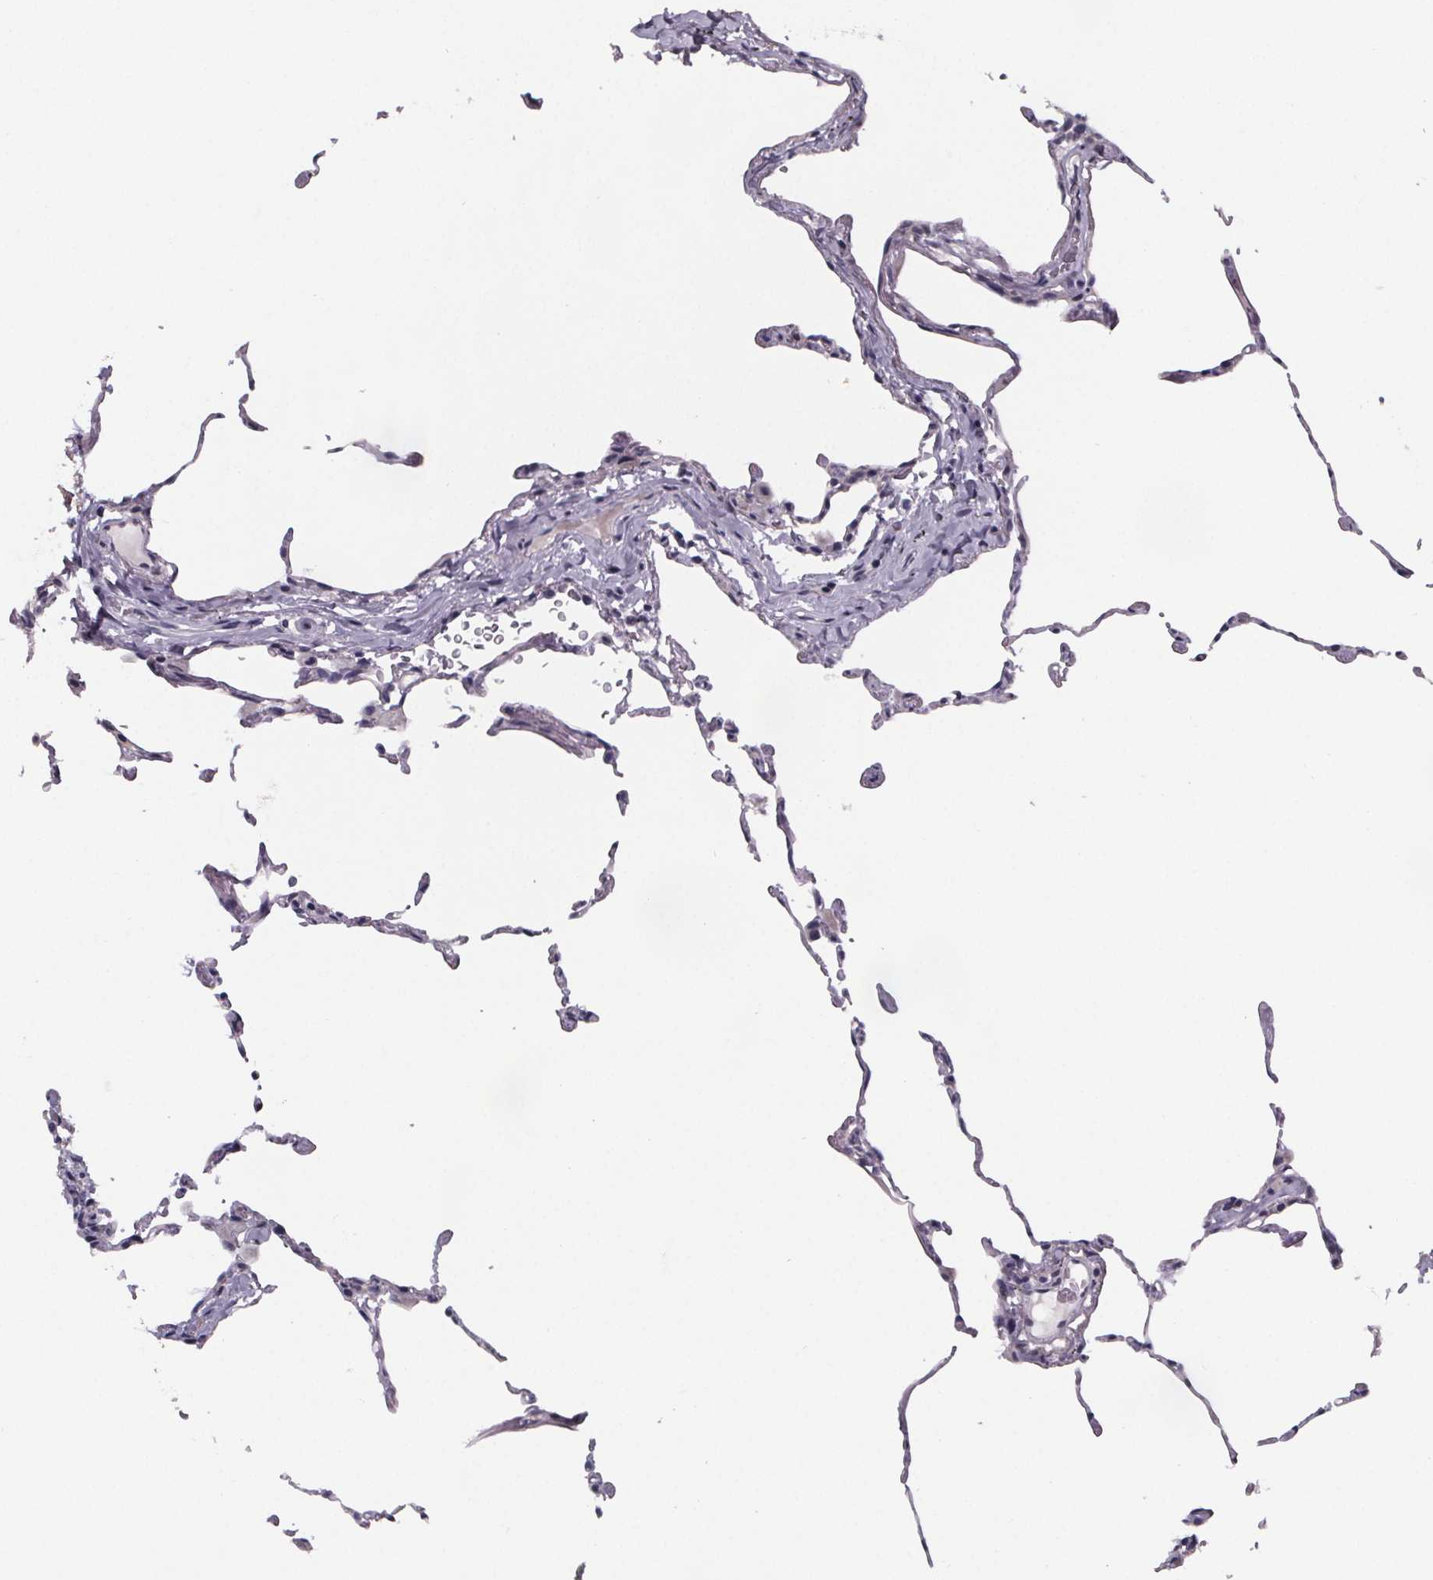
{"staining": {"intensity": "negative", "quantity": "none", "location": "none"}, "tissue": "lung", "cell_type": "Alveolar cells", "image_type": "normal", "snomed": [{"axis": "morphology", "description": "Normal tissue, NOS"}, {"axis": "topography", "description": "Lung"}], "caption": "This is a histopathology image of immunohistochemistry staining of benign lung, which shows no staining in alveolar cells.", "gene": "PAH", "patient": {"sex": "female", "age": 57}}